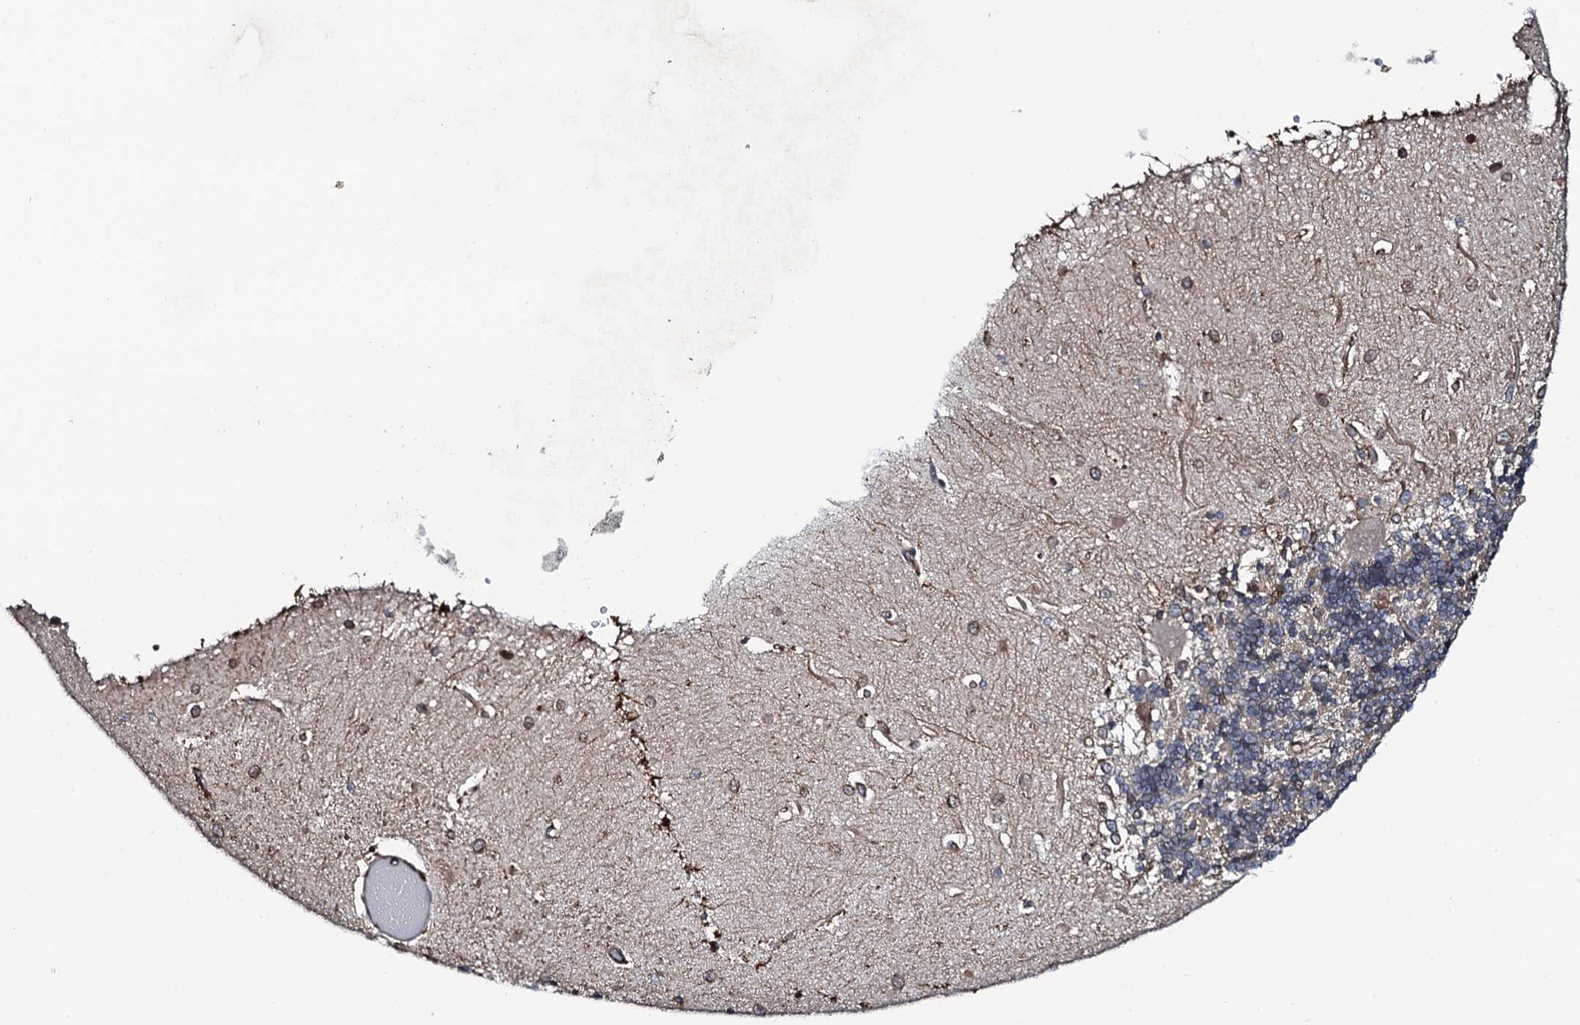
{"staining": {"intensity": "negative", "quantity": "none", "location": "none"}, "tissue": "cerebellum", "cell_type": "Cells in granular layer", "image_type": "normal", "snomed": [{"axis": "morphology", "description": "Normal tissue, NOS"}, {"axis": "topography", "description": "Cerebellum"}], "caption": "This is an immunohistochemistry image of normal human cerebellum. There is no expression in cells in granular layer.", "gene": "EVX2", "patient": {"sex": "male", "age": 37}}